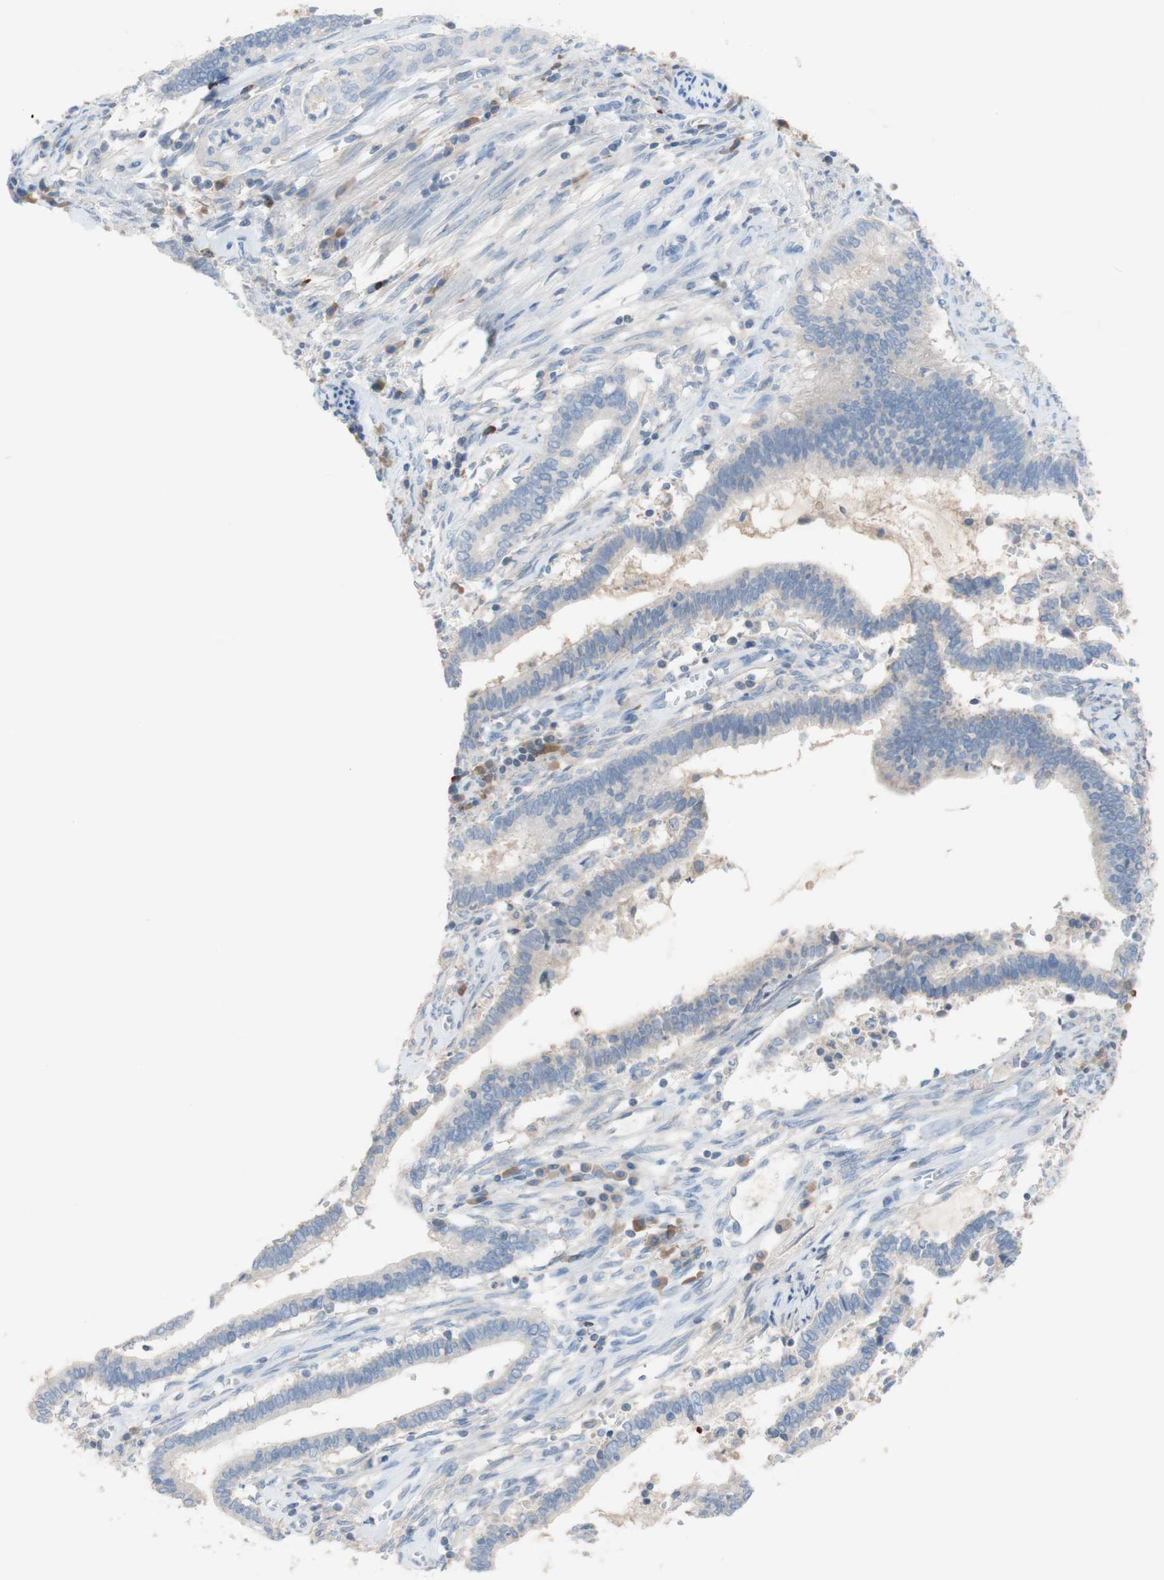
{"staining": {"intensity": "weak", "quantity": ">75%", "location": "cytoplasmic/membranous"}, "tissue": "cervical cancer", "cell_type": "Tumor cells", "image_type": "cancer", "snomed": [{"axis": "morphology", "description": "Adenocarcinoma, NOS"}, {"axis": "topography", "description": "Cervix"}], "caption": "A high-resolution histopathology image shows IHC staining of cervical cancer, which demonstrates weak cytoplasmic/membranous staining in approximately >75% of tumor cells. (Stains: DAB (3,3'-diaminobenzidine) in brown, nuclei in blue, Microscopy: brightfield microscopy at high magnification).", "gene": "PACSIN1", "patient": {"sex": "female", "age": 44}}